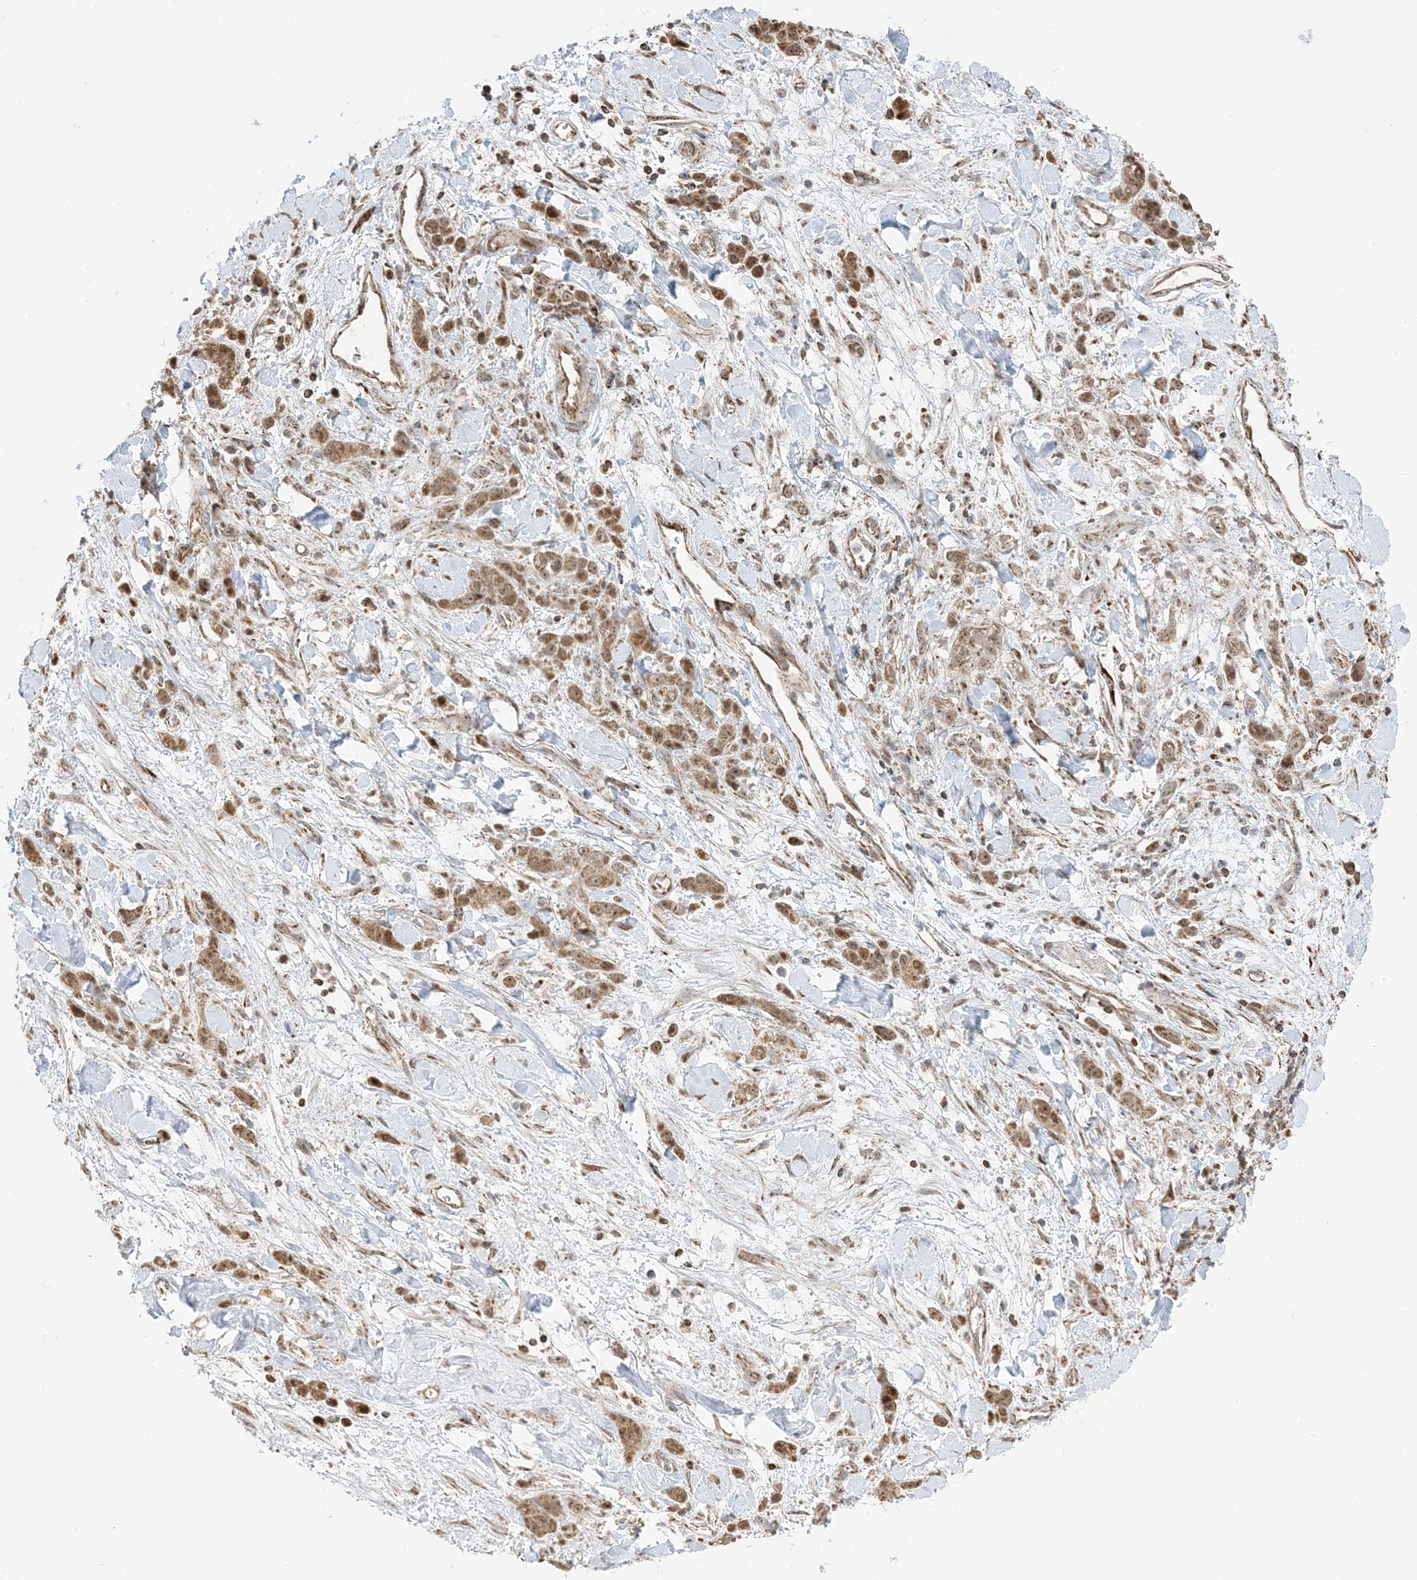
{"staining": {"intensity": "moderate", "quantity": ">75%", "location": "cytoplasmic/membranous,nuclear"}, "tissue": "stomach cancer", "cell_type": "Tumor cells", "image_type": "cancer", "snomed": [{"axis": "morphology", "description": "Normal tissue, NOS"}, {"axis": "morphology", "description": "Adenocarcinoma, NOS"}, {"axis": "topography", "description": "Stomach"}], "caption": "Immunohistochemistry (DAB) staining of human stomach adenocarcinoma exhibits moderate cytoplasmic/membranous and nuclear protein positivity in approximately >75% of tumor cells.", "gene": "MAPKBP1", "patient": {"sex": "male", "age": 82}}